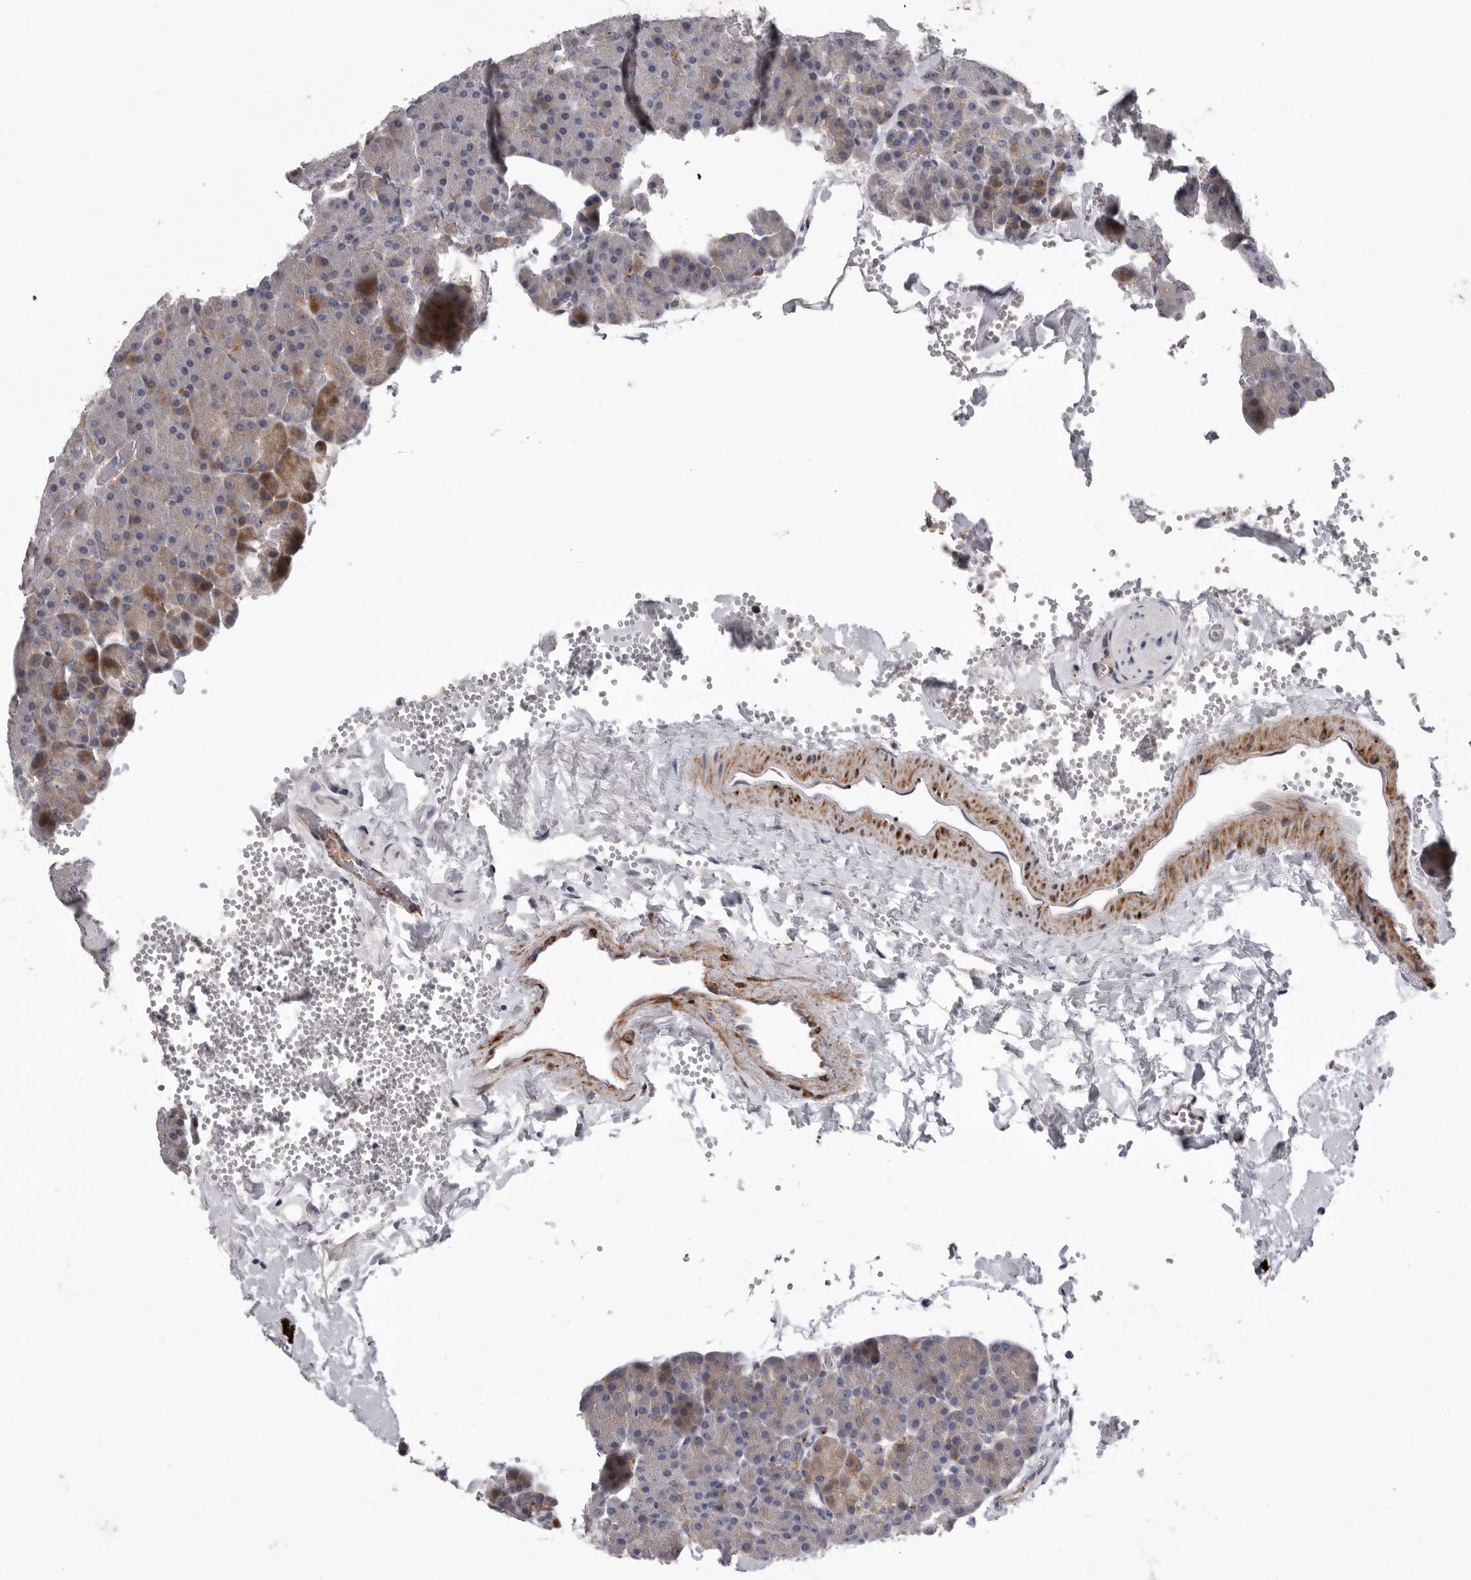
{"staining": {"intensity": "moderate", "quantity": "25%-75%", "location": "cytoplasmic/membranous"}, "tissue": "pancreas", "cell_type": "Exocrine glandular cells", "image_type": "normal", "snomed": [{"axis": "morphology", "description": "Normal tissue, NOS"}, {"axis": "morphology", "description": "Carcinoid, malignant, NOS"}, {"axis": "topography", "description": "Pancreas"}], "caption": "Immunohistochemical staining of unremarkable human pancreas shows medium levels of moderate cytoplasmic/membranous positivity in approximately 25%-75% of exocrine glandular cells.", "gene": "ATXN3L", "patient": {"sex": "female", "age": 35}}